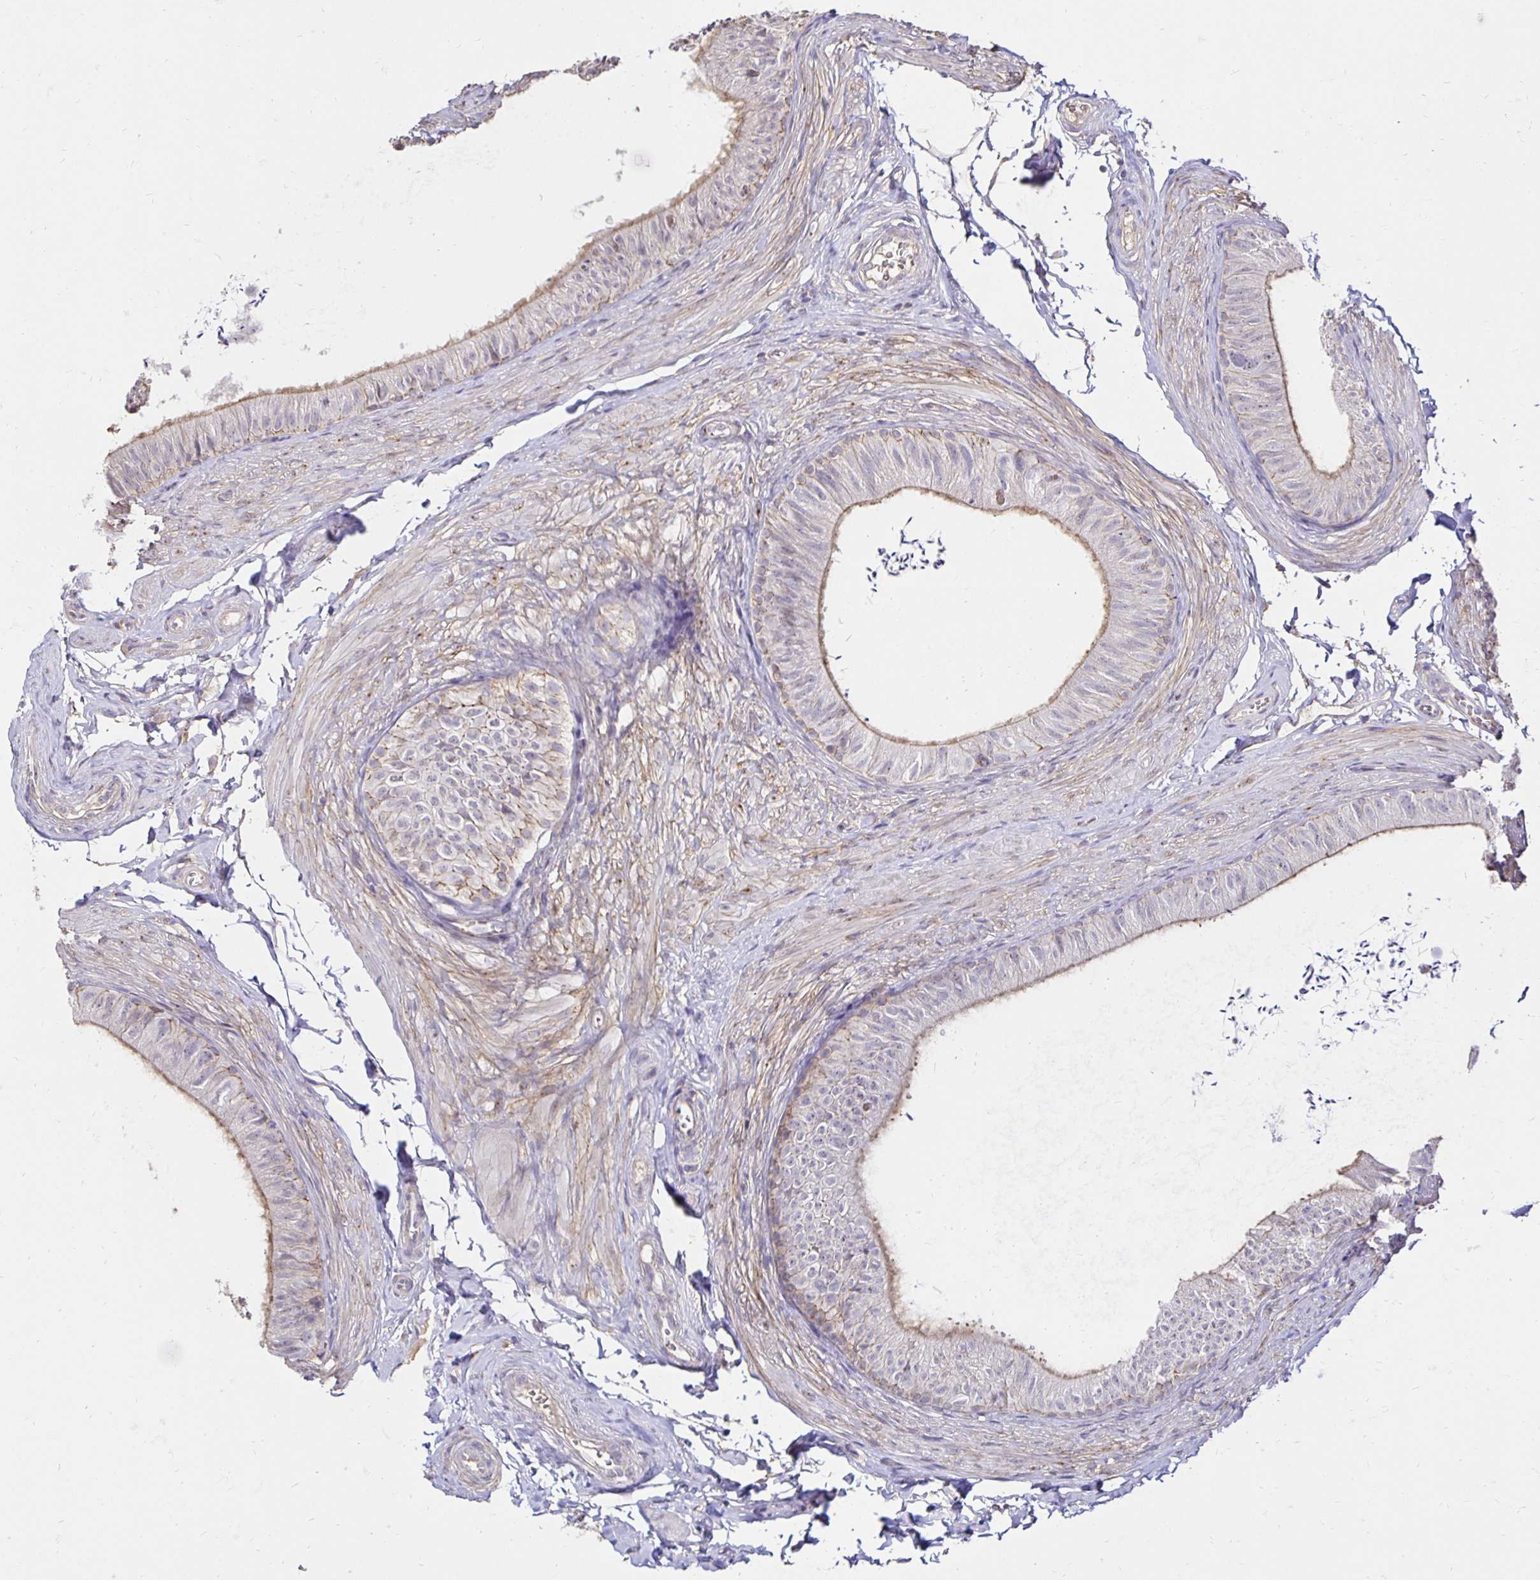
{"staining": {"intensity": "negative", "quantity": "none", "location": "none"}, "tissue": "epididymis", "cell_type": "Glandular cells", "image_type": "normal", "snomed": [{"axis": "morphology", "description": "Normal tissue, NOS"}, {"axis": "topography", "description": "Epididymis, spermatic cord, NOS"}, {"axis": "topography", "description": "Epididymis"}, {"axis": "topography", "description": "Peripheral nerve tissue"}], "caption": "Glandular cells are negative for brown protein staining in unremarkable epididymis. (DAB immunohistochemistry visualized using brightfield microscopy, high magnification).", "gene": "PNPLA3", "patient": {"sex": "male", "age": 29}}